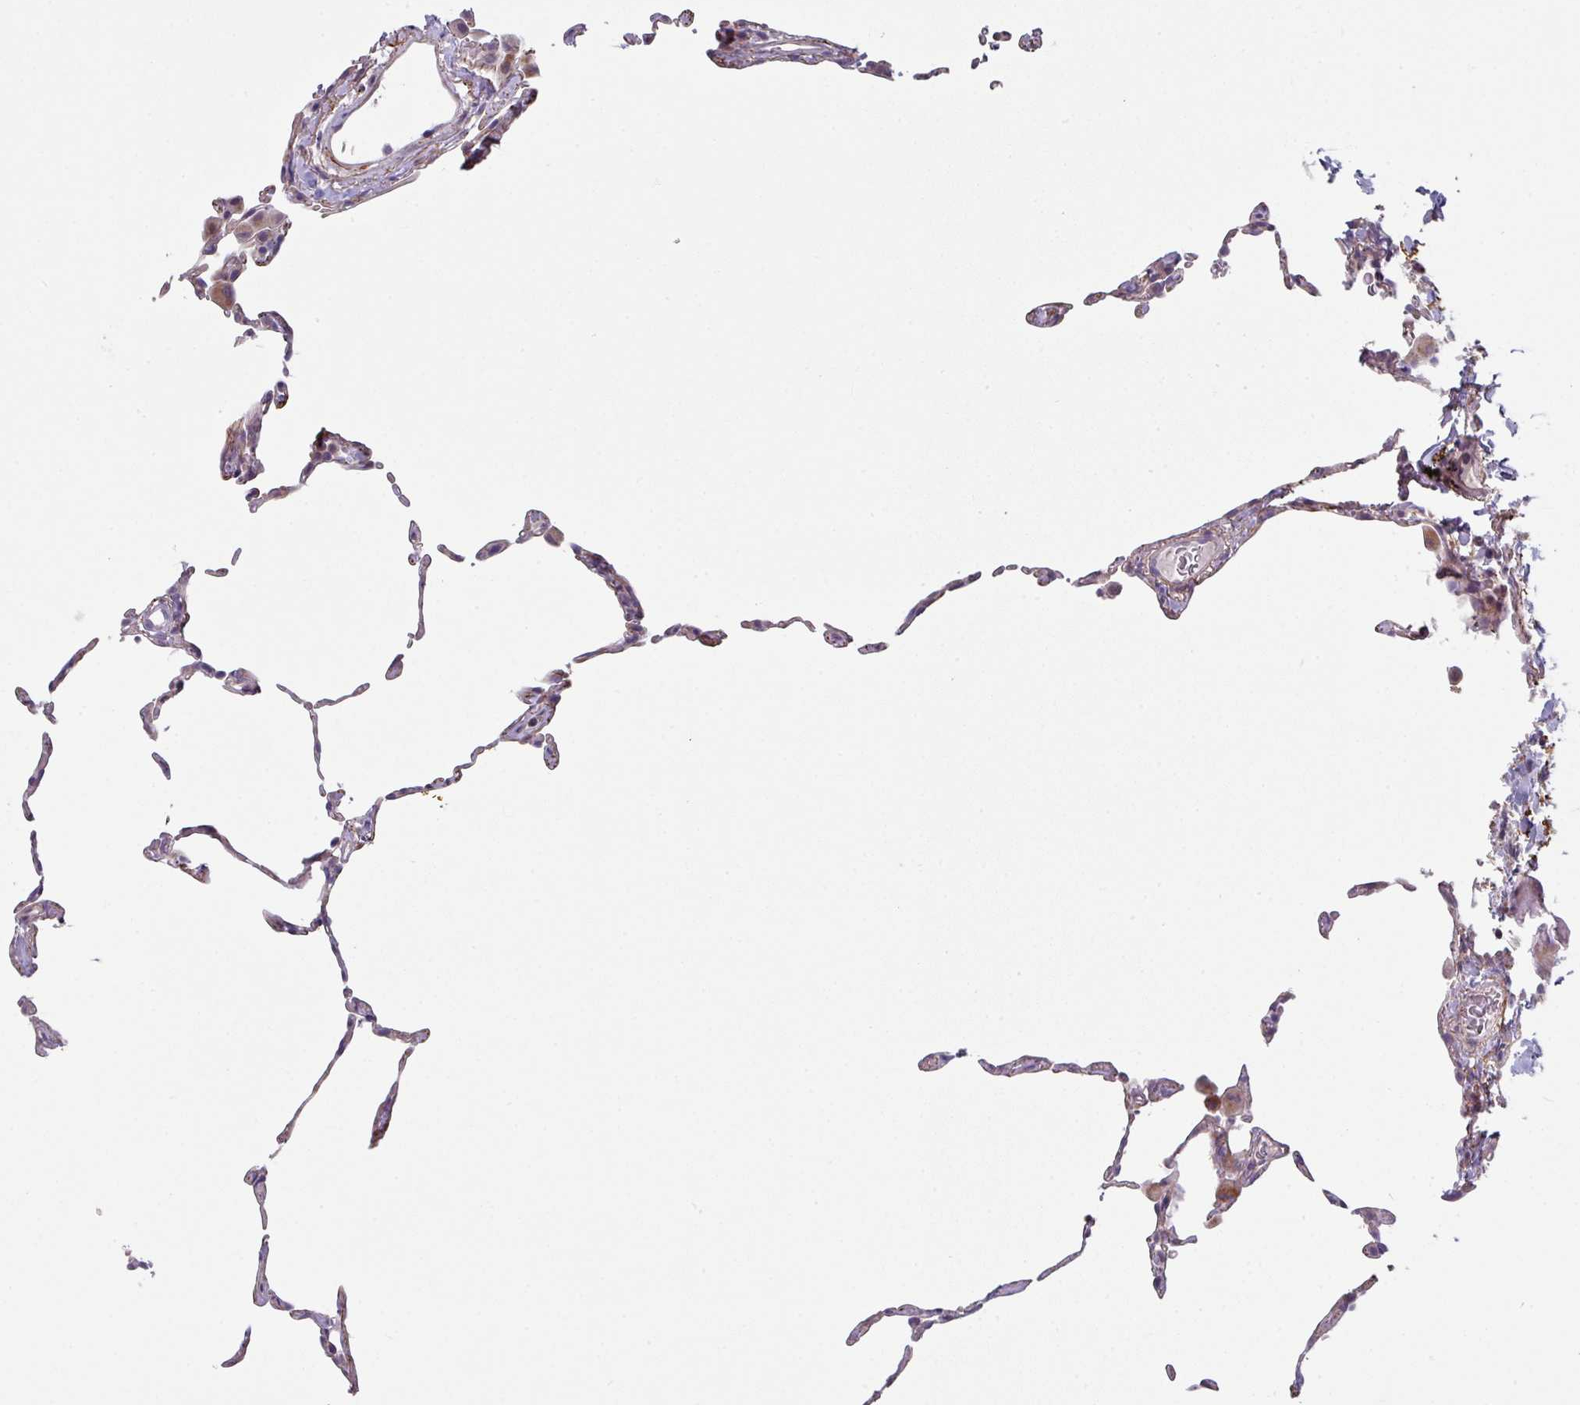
{"staining": {"intensity": "negative", "quantity": "none", "location": "none"}, "tissue": "lung", "cell_type": "Alveolar cells", "image_type": "normal", "snomed": [{"axis": "morphology", "description": "Normal tissue, NOS"}, {"axis": "topography", "description": "Lung"}], "caption": "Immunohistochemistry micrograph of normal lung: lung stained with DAB (3,3'-diaminobenzidine) exhibits no significant protein staining in alveolar cells. (DAB (3,3'-diaminobenzidine) IHC visualized using brightfield microscopy, high magnification).", "gene": "C2orf16", "patient": {"sex": "female", "age": 57}}